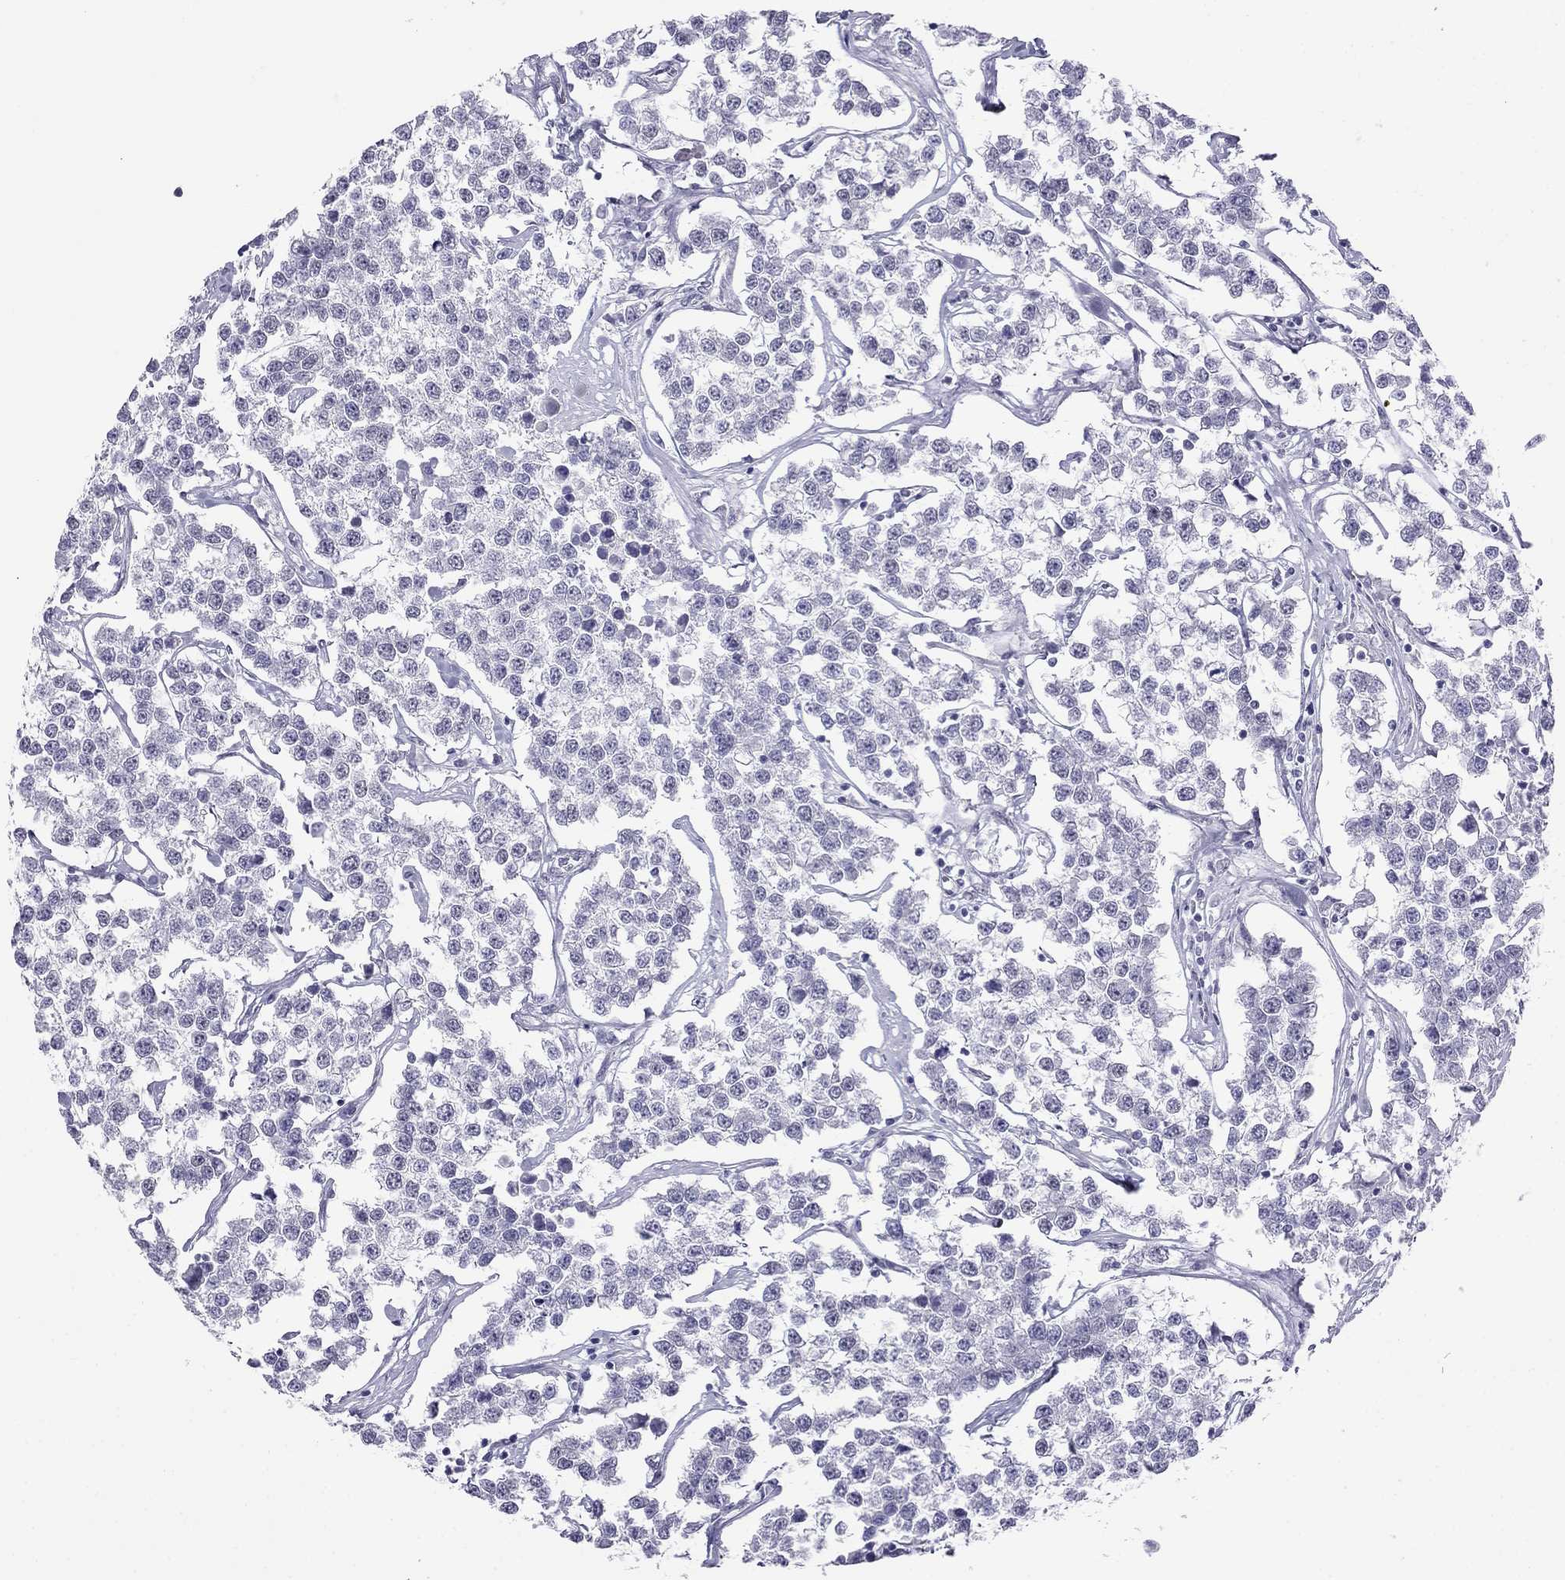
{"staining": {"intensity": "negative", "quantity": "none", "location": "none"}, "tissue": "testis cancer", "cell_type": "Tumor cells", "image_type": "cancer", "snomed": [{"axis": "morphology", "description": "Seminoma, NOS"}, {"axis": "topography", "description": "Testis"}], "caption": "Immunohistochemistry (IHC) histopathology image of testis cancer (seminoma) stained for a protein (brown), which displays no staining in tumor cells.", "gene": "CROCC2", "patient": {"sex": "male", "age": 59}}